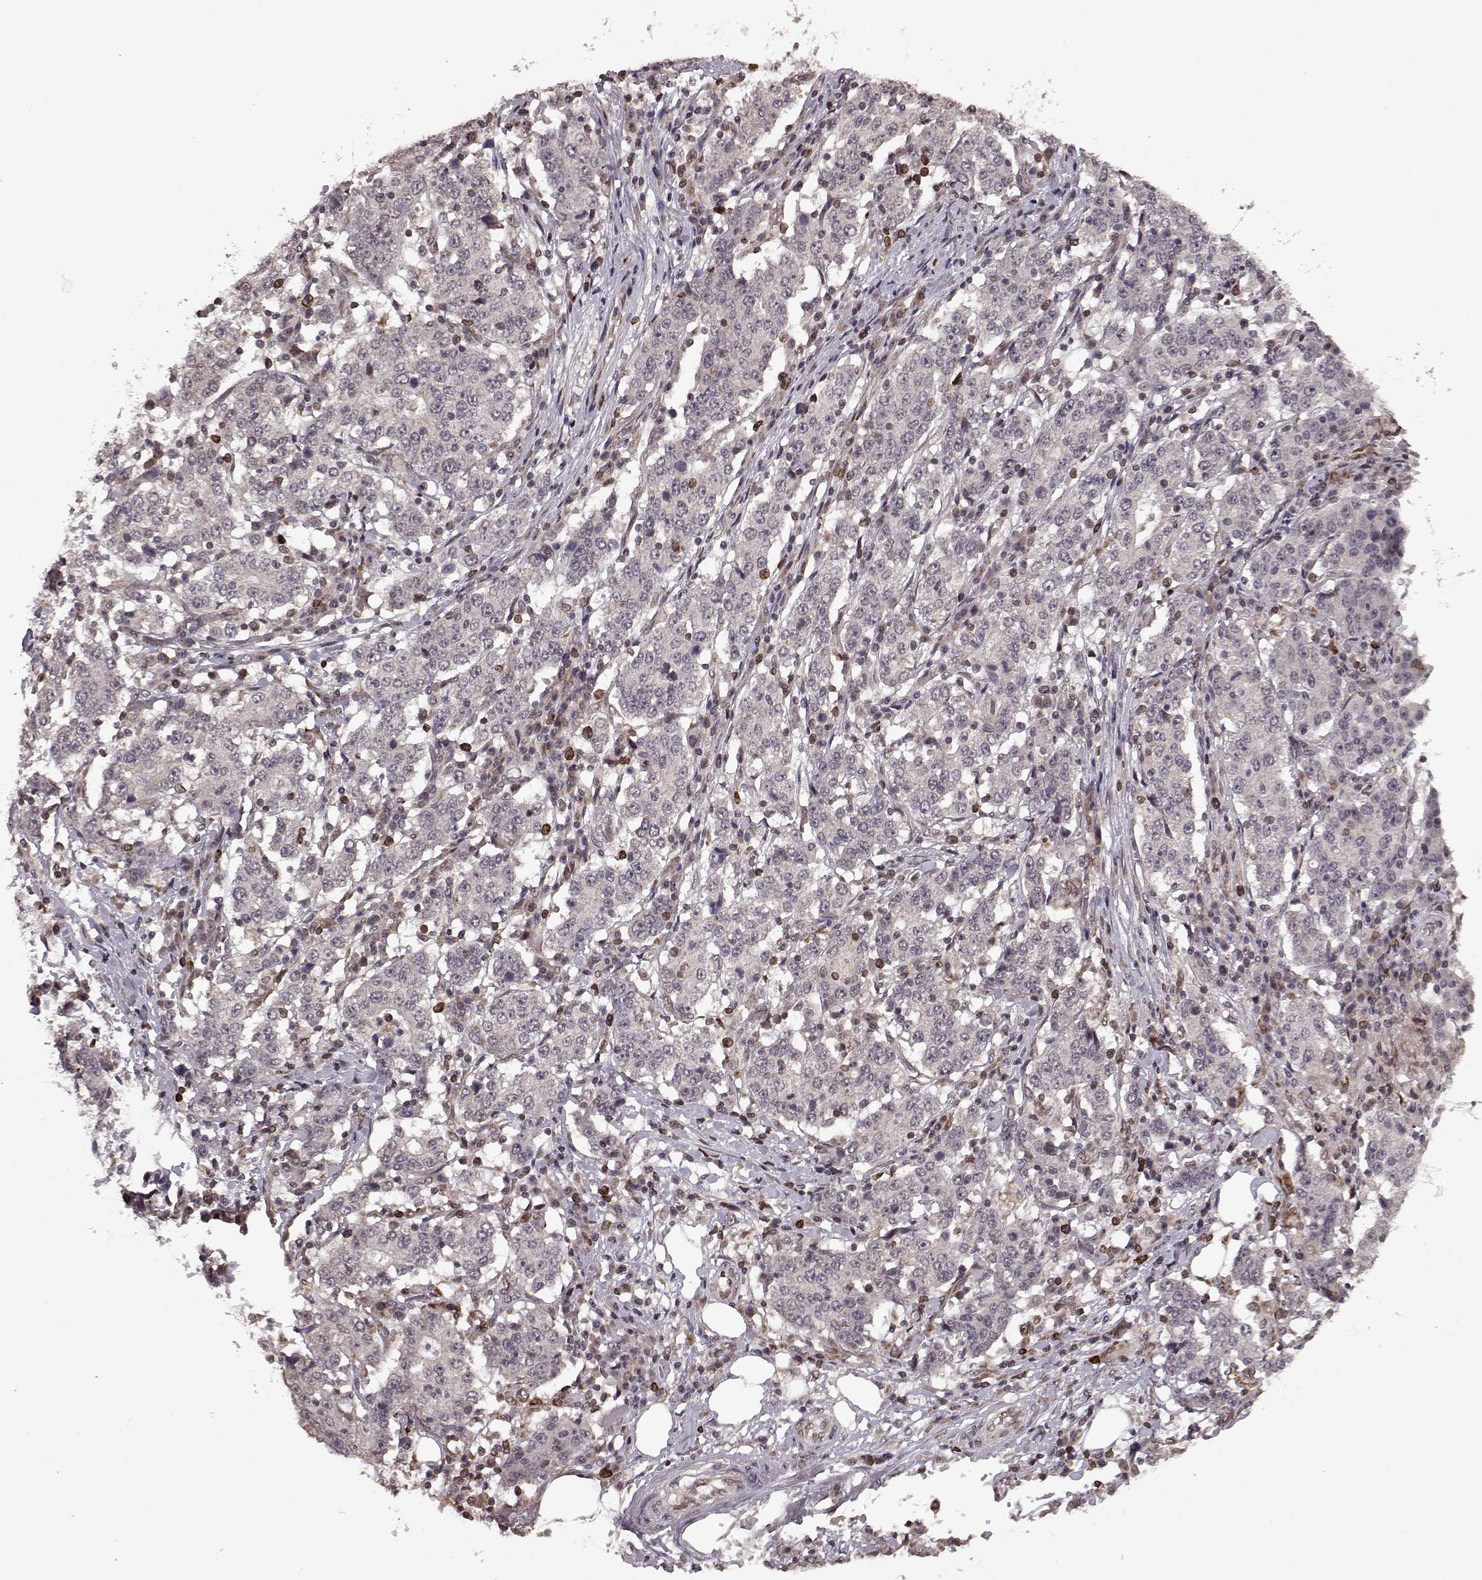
{"staining": {"intensity": "negative", "quantity": "none", "location": "none"}, "tissue": "stomach cancer", "cell_type": "Tumor cells", "image_type": "cancer", "snomed": [{"axis": "morphology", "description": "Adenocarcinoma, NOS"}, {"axis": "topography", "description": "Stomach"}], "caption": "Protein analysis of stomach cancer (adenocarcinoma) exhibits no significant expression in tumor cells.", "gene": "ELOVL5", "patient": {"sex": "male", "age": 59}}